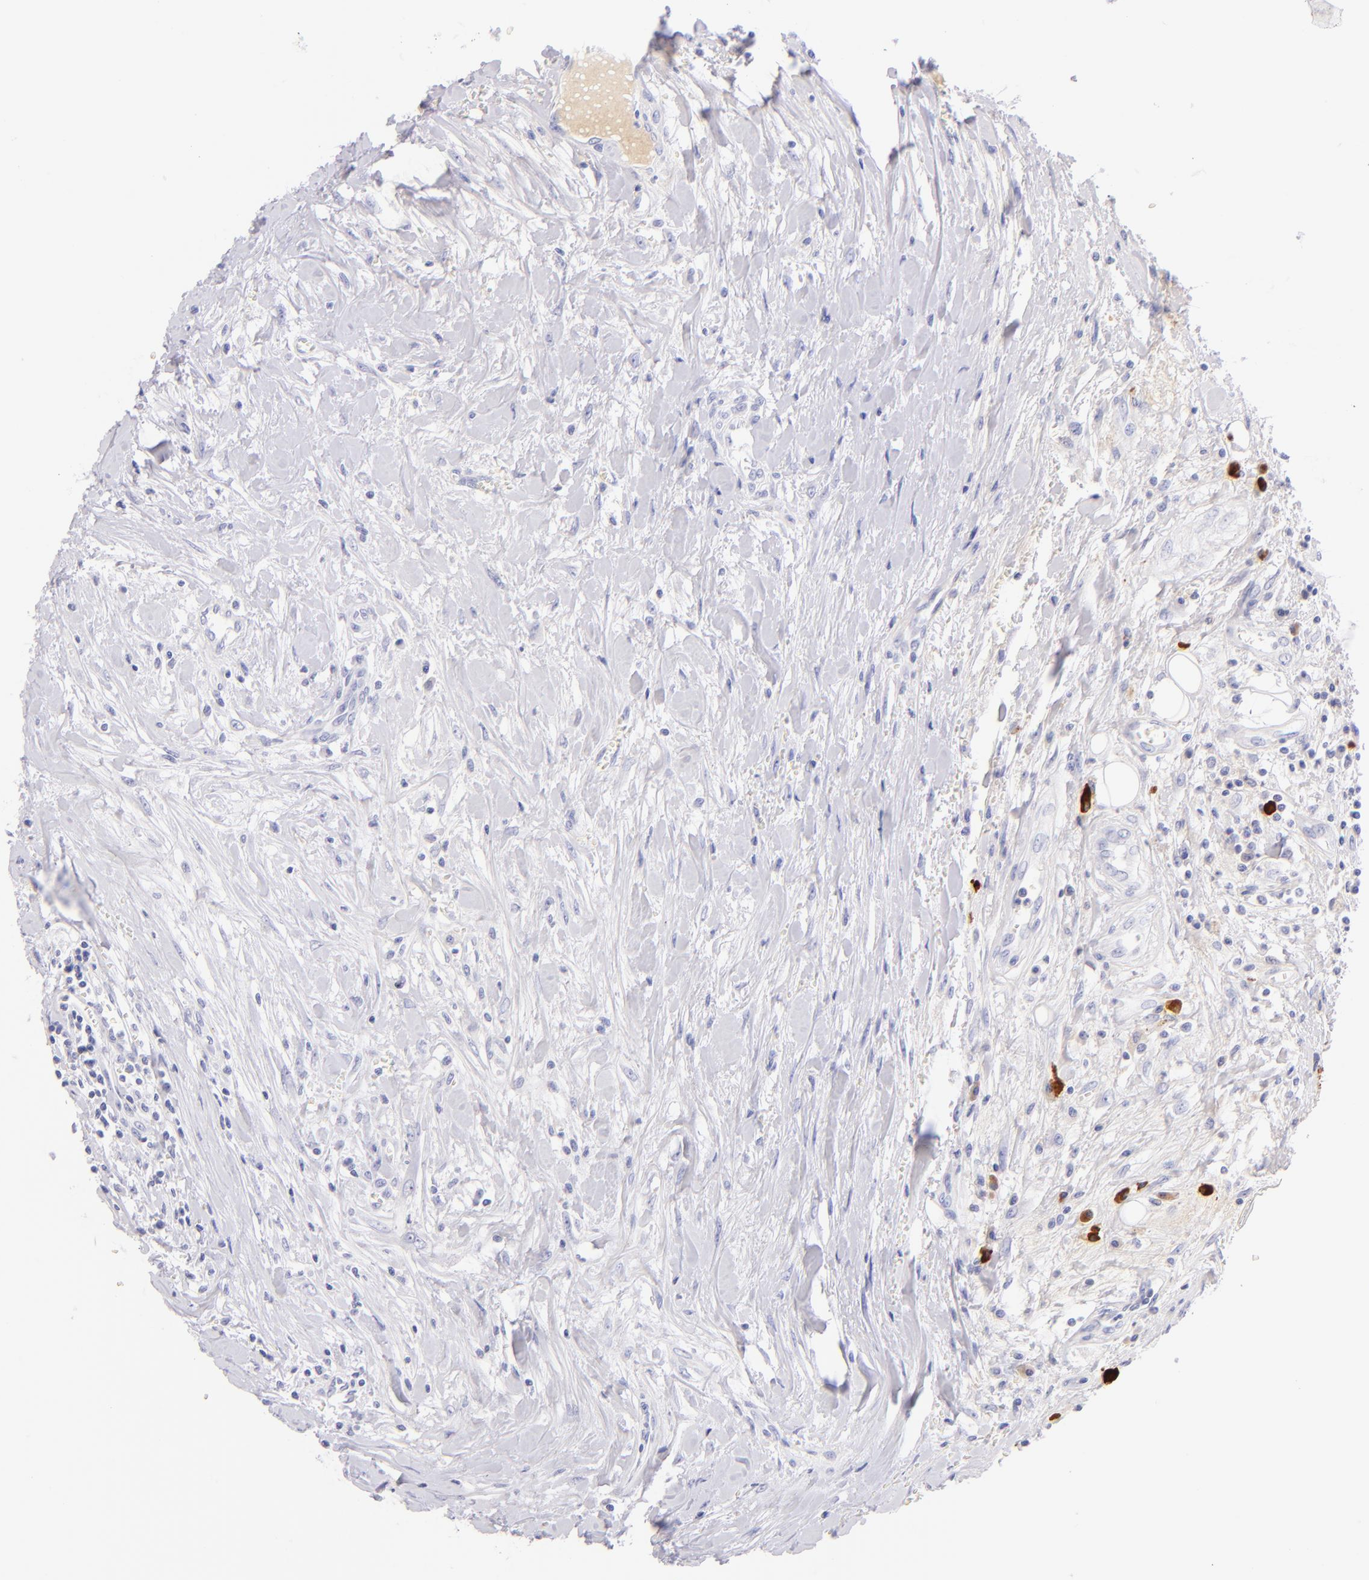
{"staining": {"intensity": "weak", "quantity": "<25%", "location": "cytoplasmic/membranous"}, "tissue": "head and neck cancer", "cell_type": "Tumor cells", "image_type": "cancer", "snomed": [{"axis": "morphology", "description": "Squamous cell carcinoma, NOS"}, {"axis": "morphology", "description": "Squamous cell carcinoma, metastatic, NOS"}, {"axis": "topography", "description": "Lymph node"}, {"axis": "topography", "description": "Salivary gland"}, {"axis": "topography", "description": "Head-Neck"}], "caption": "A photomicrograph of human squamous cell carcinoma (head and neck) is negative for staining in tumor cells. The staining was performed using DAB (3,3'-diaminobenzidine) to visualize the protein expression in brown, while the nuclei were stained in blue with hematoxylin (Magnification: 20x).", "gene": "SDC1", "patient": {"sex": "female", "age": 74}}